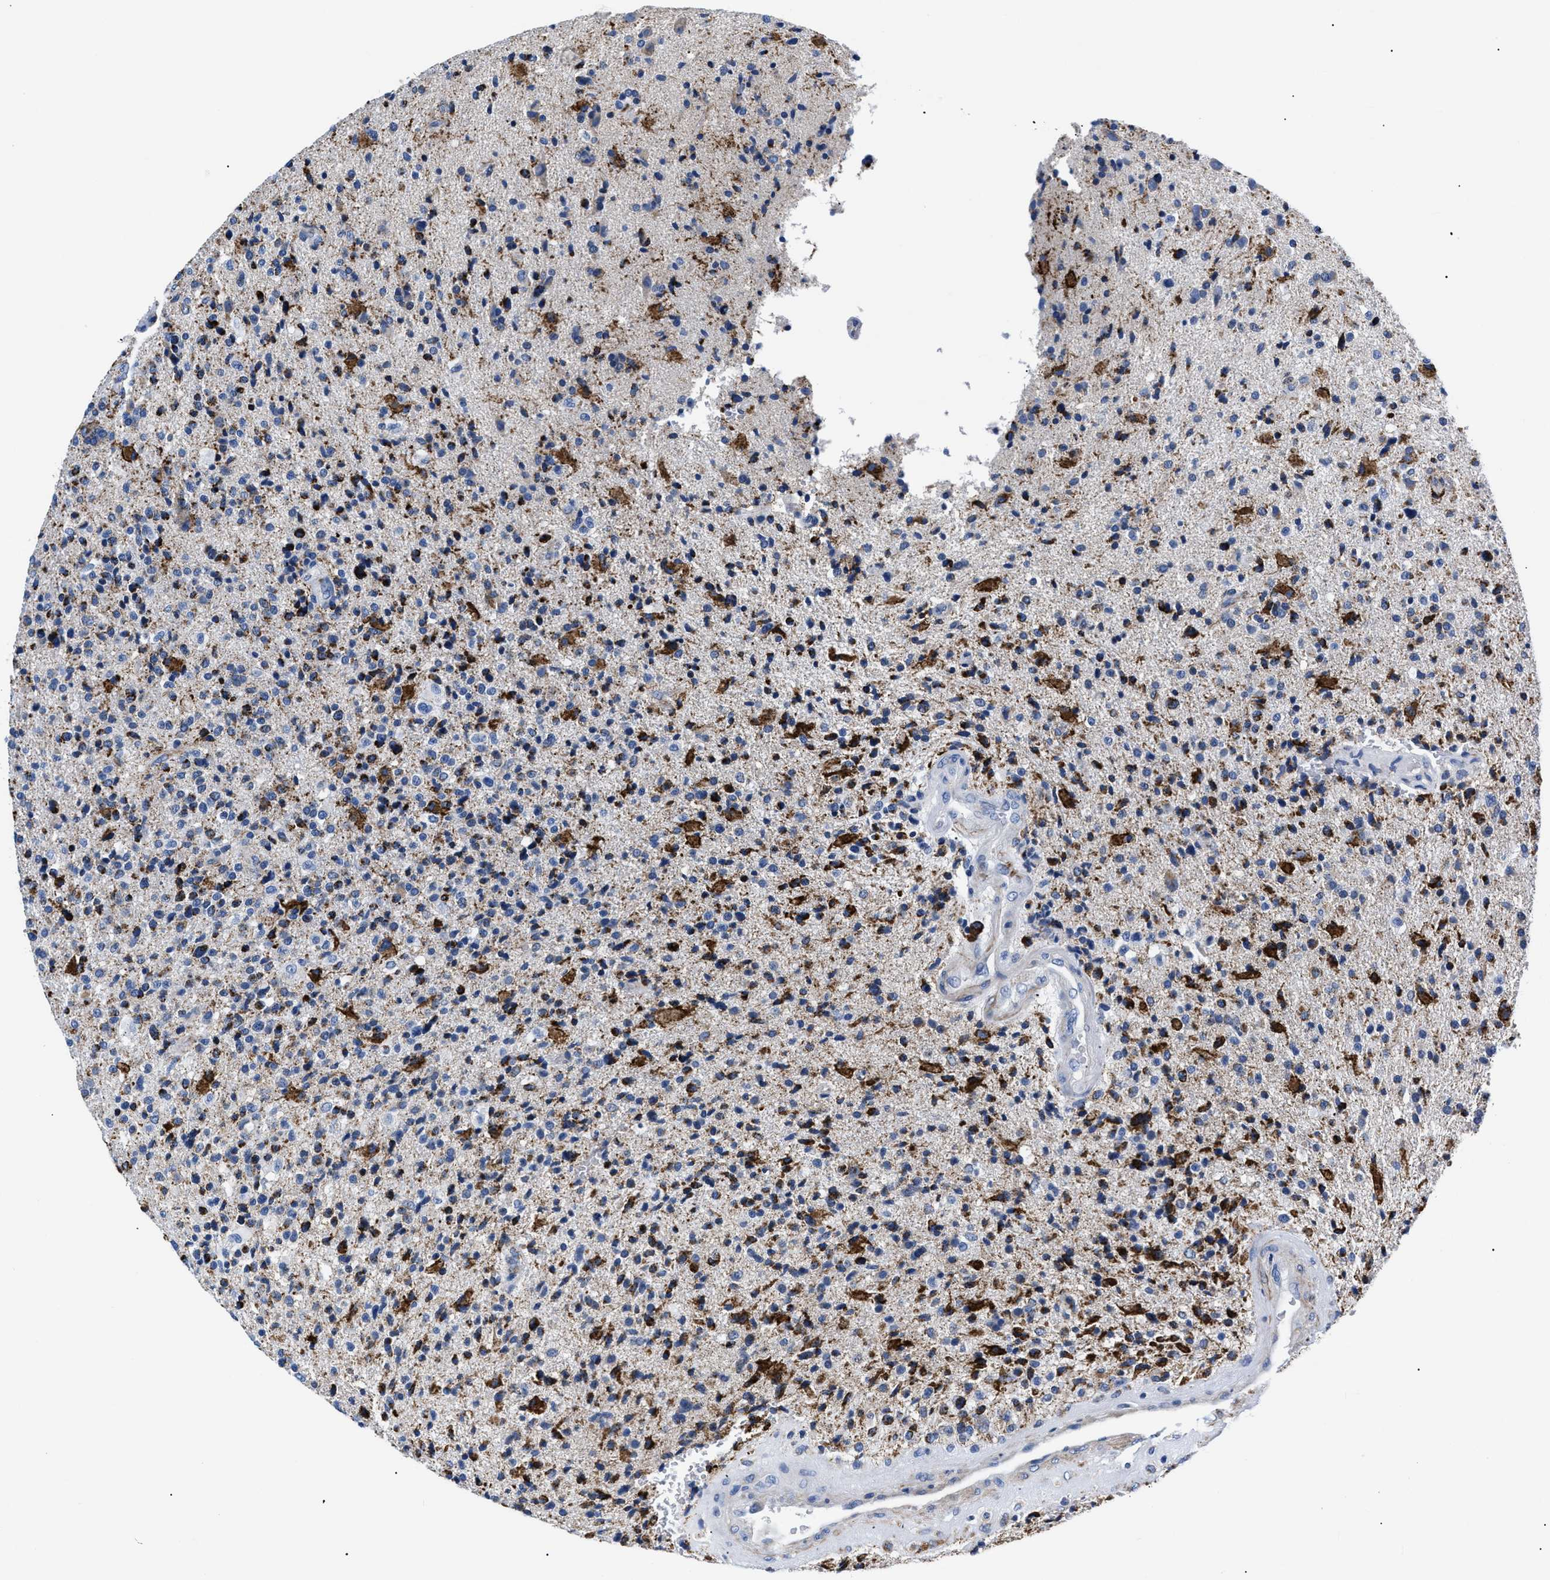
{"staining": {"intensity": "strong", "quantity": "25%-75%", "location": "cytoplasmic/membranous"}, "tissue": "glioma", "cell_type": "Tumor cells", "image_type": "cancer", "snomed": [{"axis": "morphology", "description": "Glioma, malignant, High grade"}, {"axis": "topography", "description": "Brain"}], "caption": "Immunohistochemical staining of human glioma demonstrates high levels of strong cytoplasmic/membranous protein expression in about 25%-75% of tumor cells.", "gene": "GPR149", "patient": {"sex": "male", "age": 72}}